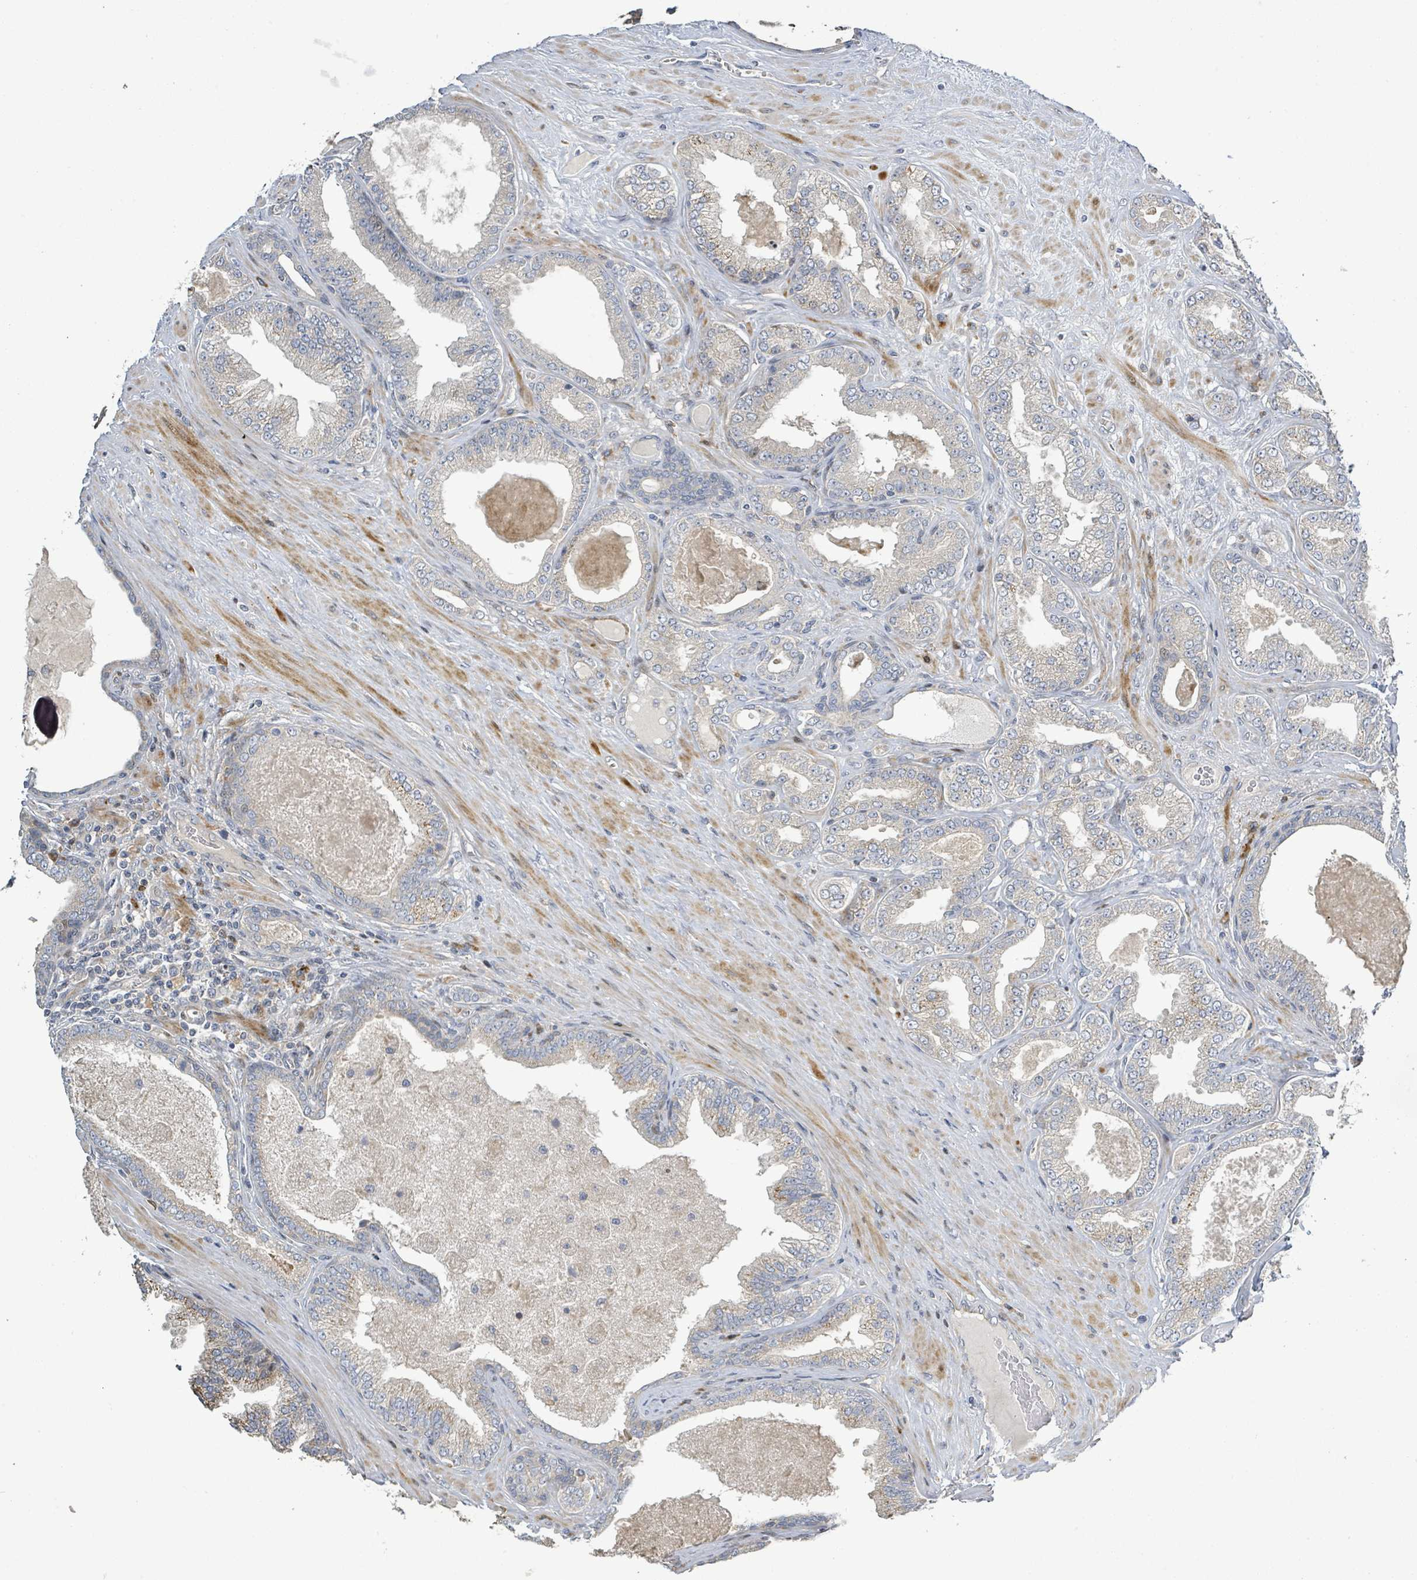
{"staining": {"intensity": "negative", "quantity": "none", "location": "none"}, "tissue": "prostate cancer", "cell_type": "Tumor cells", "image_type": "cancer", "snomed": [{"axis": "morphology", "description": "Adenocarcinoma, Low grade"}, {"axis": "topography", "description": "Prostate"}], "caption": "Low-grade adenocarcinoma (prostate) was stained to show a protein in brown. There is no significant positivity in tumor cells.", "gene": "CFAP210", "patient": {"sex": "male", "age": 63}}